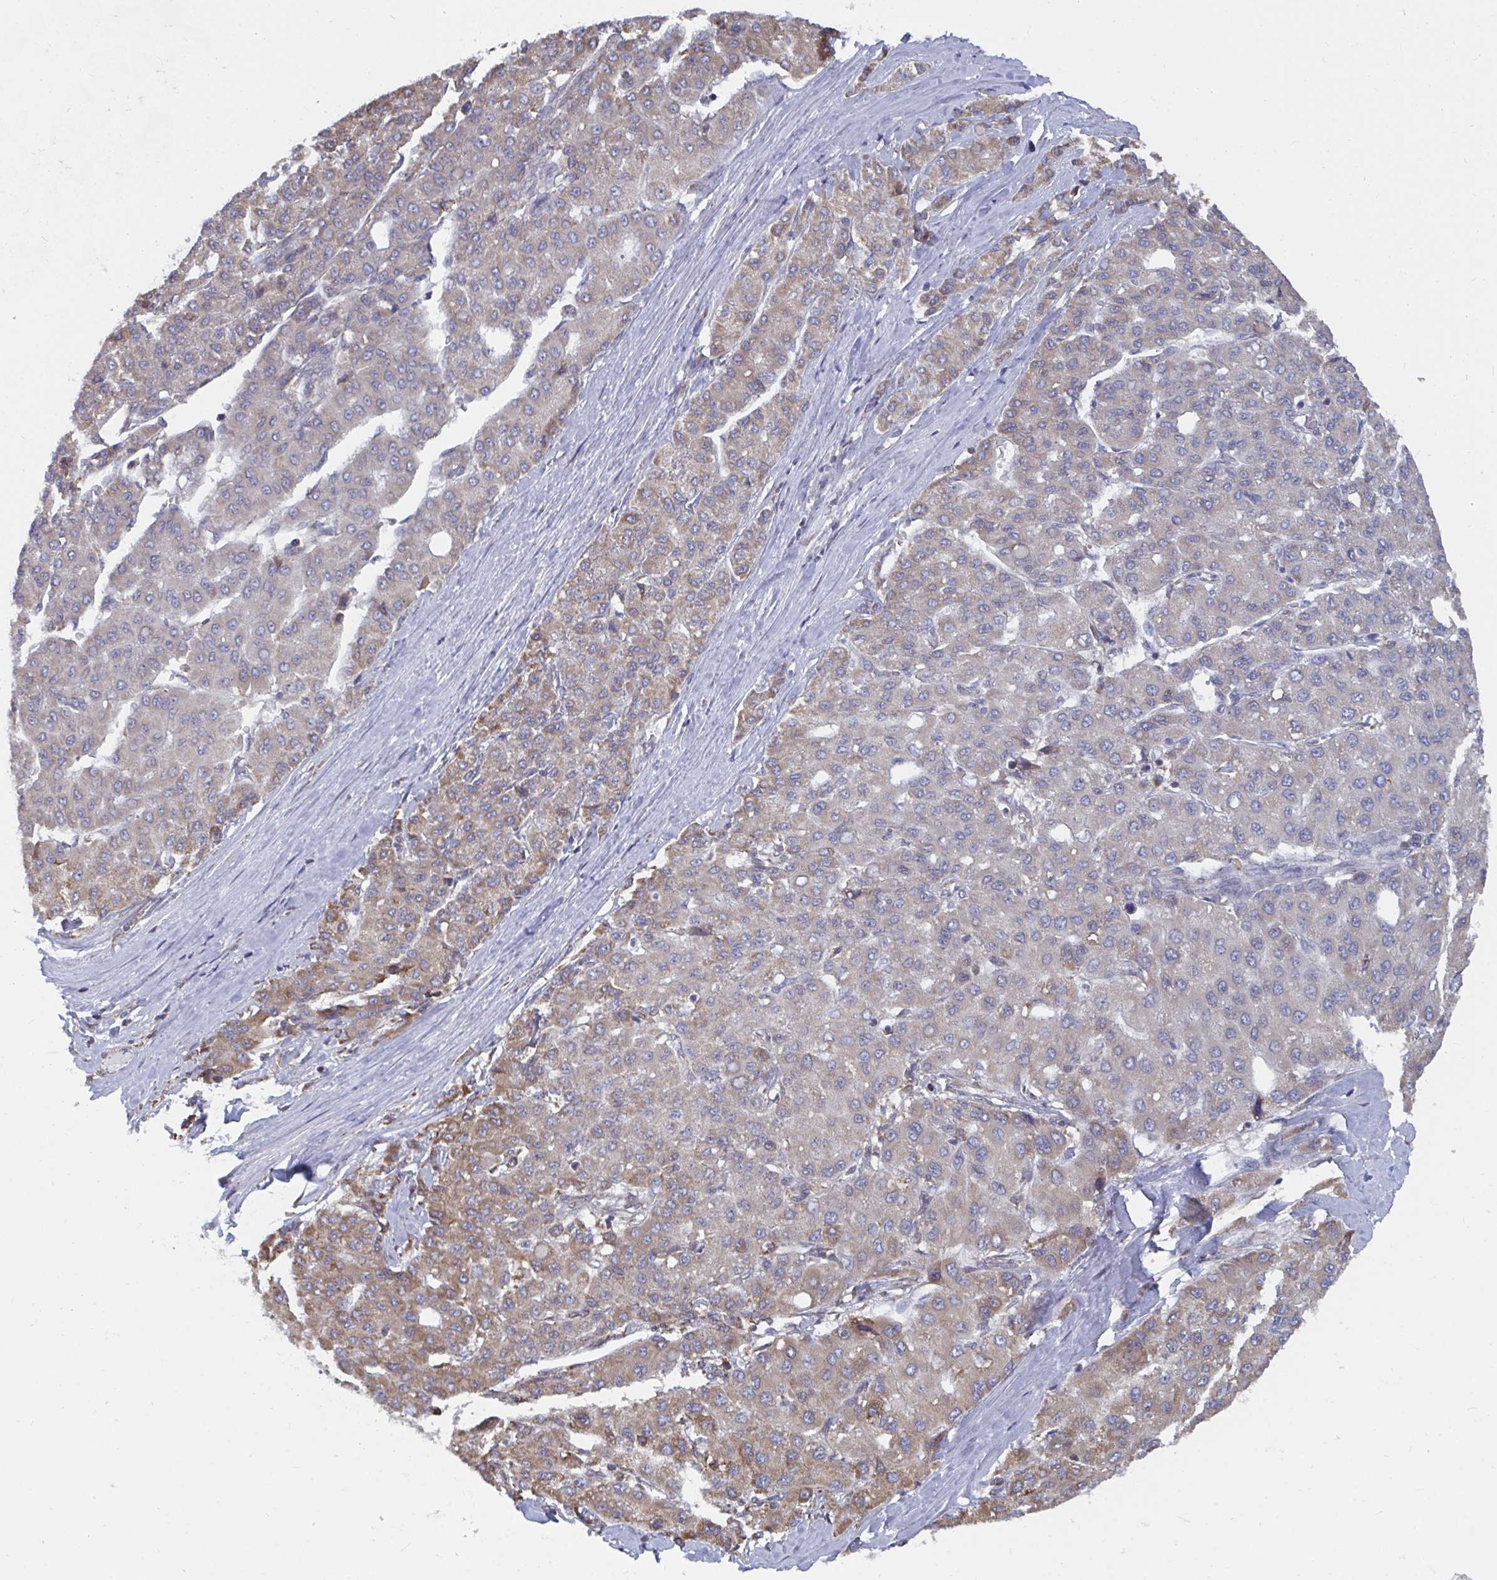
{"staining": {"intensity": "weak", "quantity": "<25%", "location": "cytoplasmic/membranous"}, "tissue": "liver cancer", "cell_type": "Tumor cells", "image_type": "cancer", "snomed": [{"axis": "morphology", "description": "Carcinoma, Hepatocellular, NOS"}, {"axis": "topography", "description": "Liver"}], "caption": "An immunohistochemistry (IHC) image of liver cancer (hepatocellular carcinoma) is shown. There is no staining in tumor cells of liver cancer (hepatocellular carcinoma).", "gene": "ELAVL1", "patient": {"sex": "male", "age": 65}}